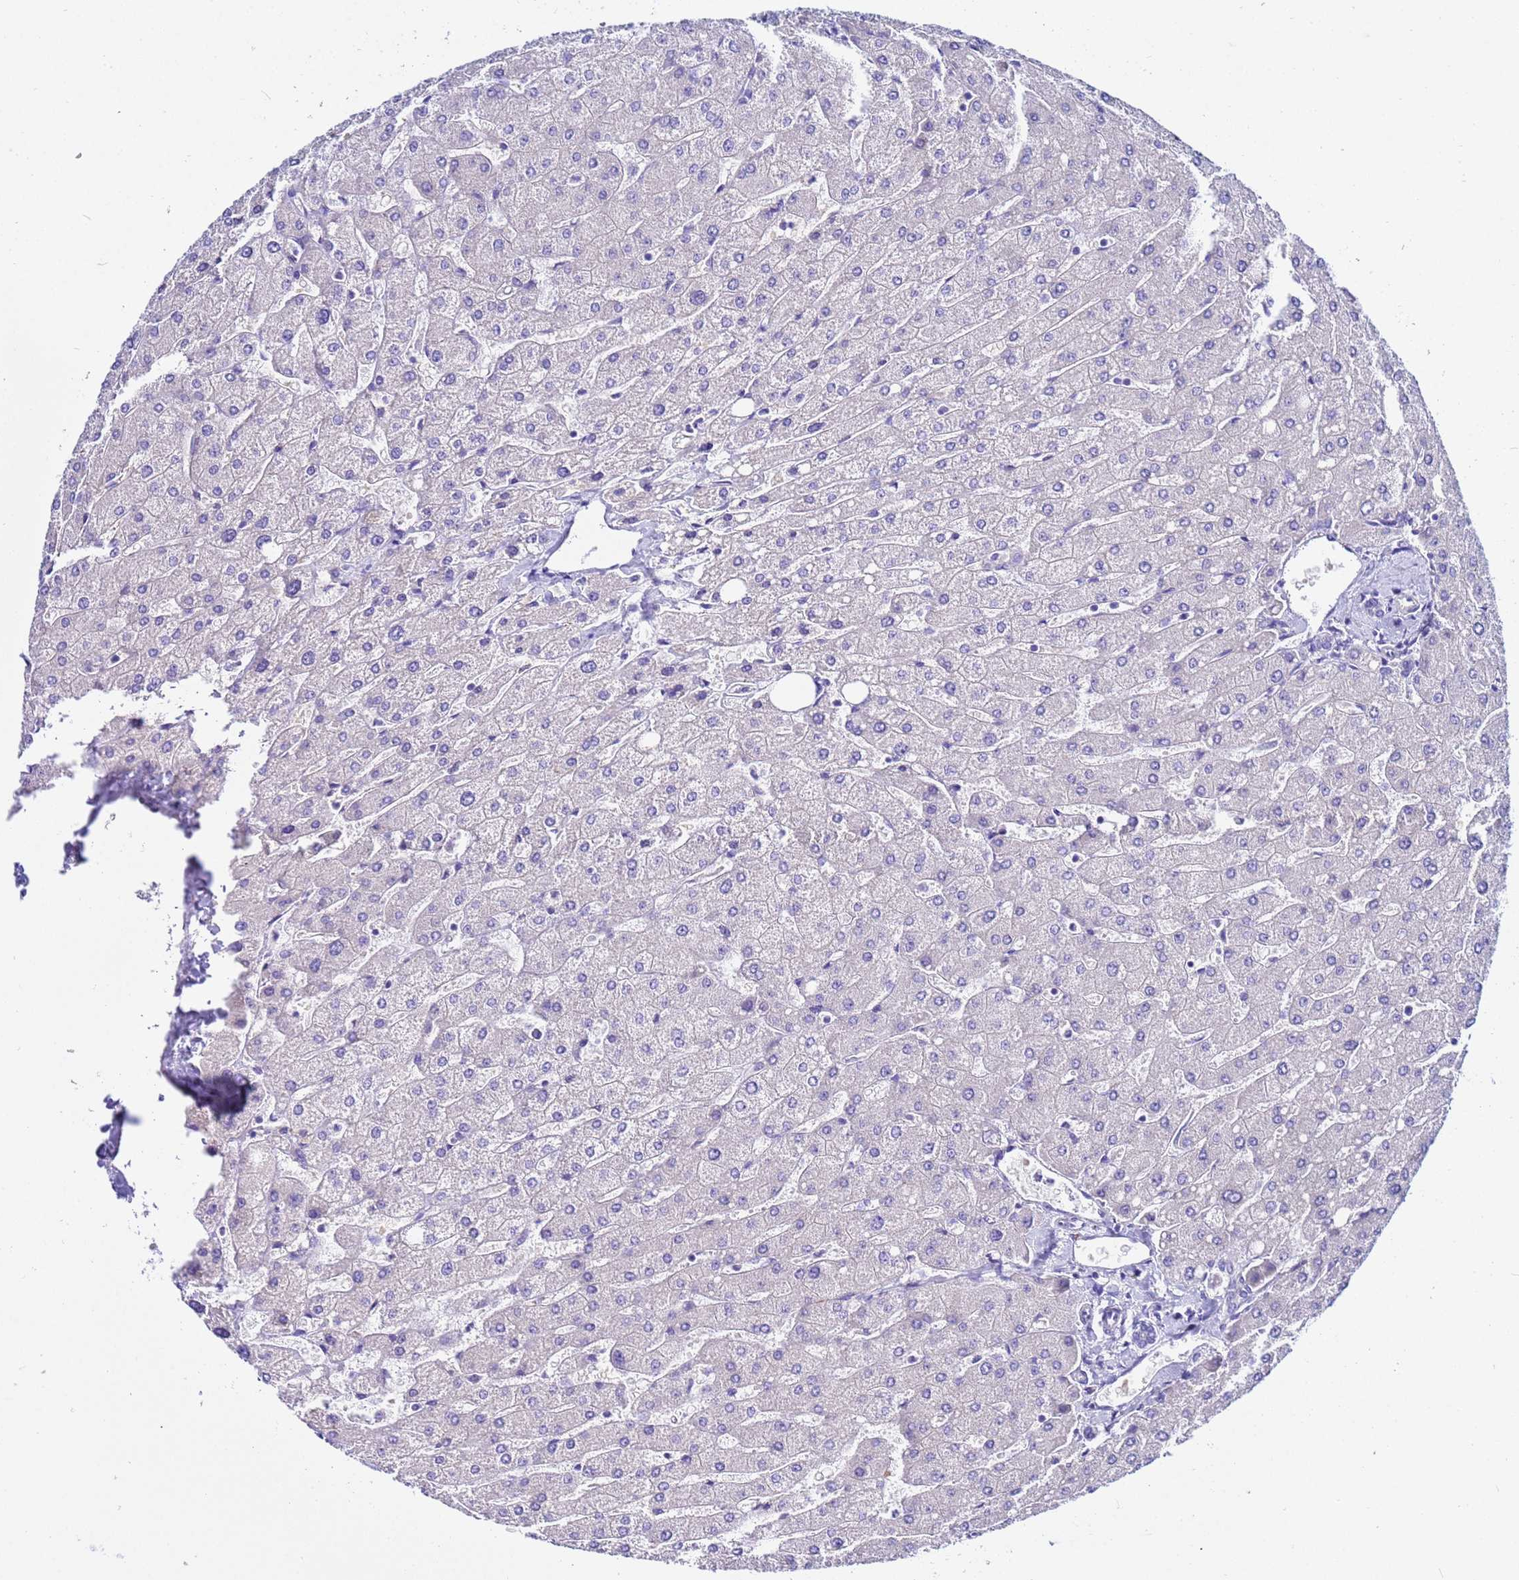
{"staining": {"intensity": "negative", "quantity": "none", "location": "none"}, "tissue": "liver", "cell_type": "Cholangiocytes", "image_type": "normal", "snomed": [{"axis": "morphology", "description": "Normal tissue, NOS"}, {"axis": "topography", "description": "Liver"}], "caption": "Protein analysis of benign liver displays no significant staining in cholangiocytes. The staining is performed using DAB (3,3'-diaminobenzidine) brown chromogen with nuclei counter-stained in using hematoxylin.", "gene": "USP18", "patient": {"sex": "male", "age": 55}}